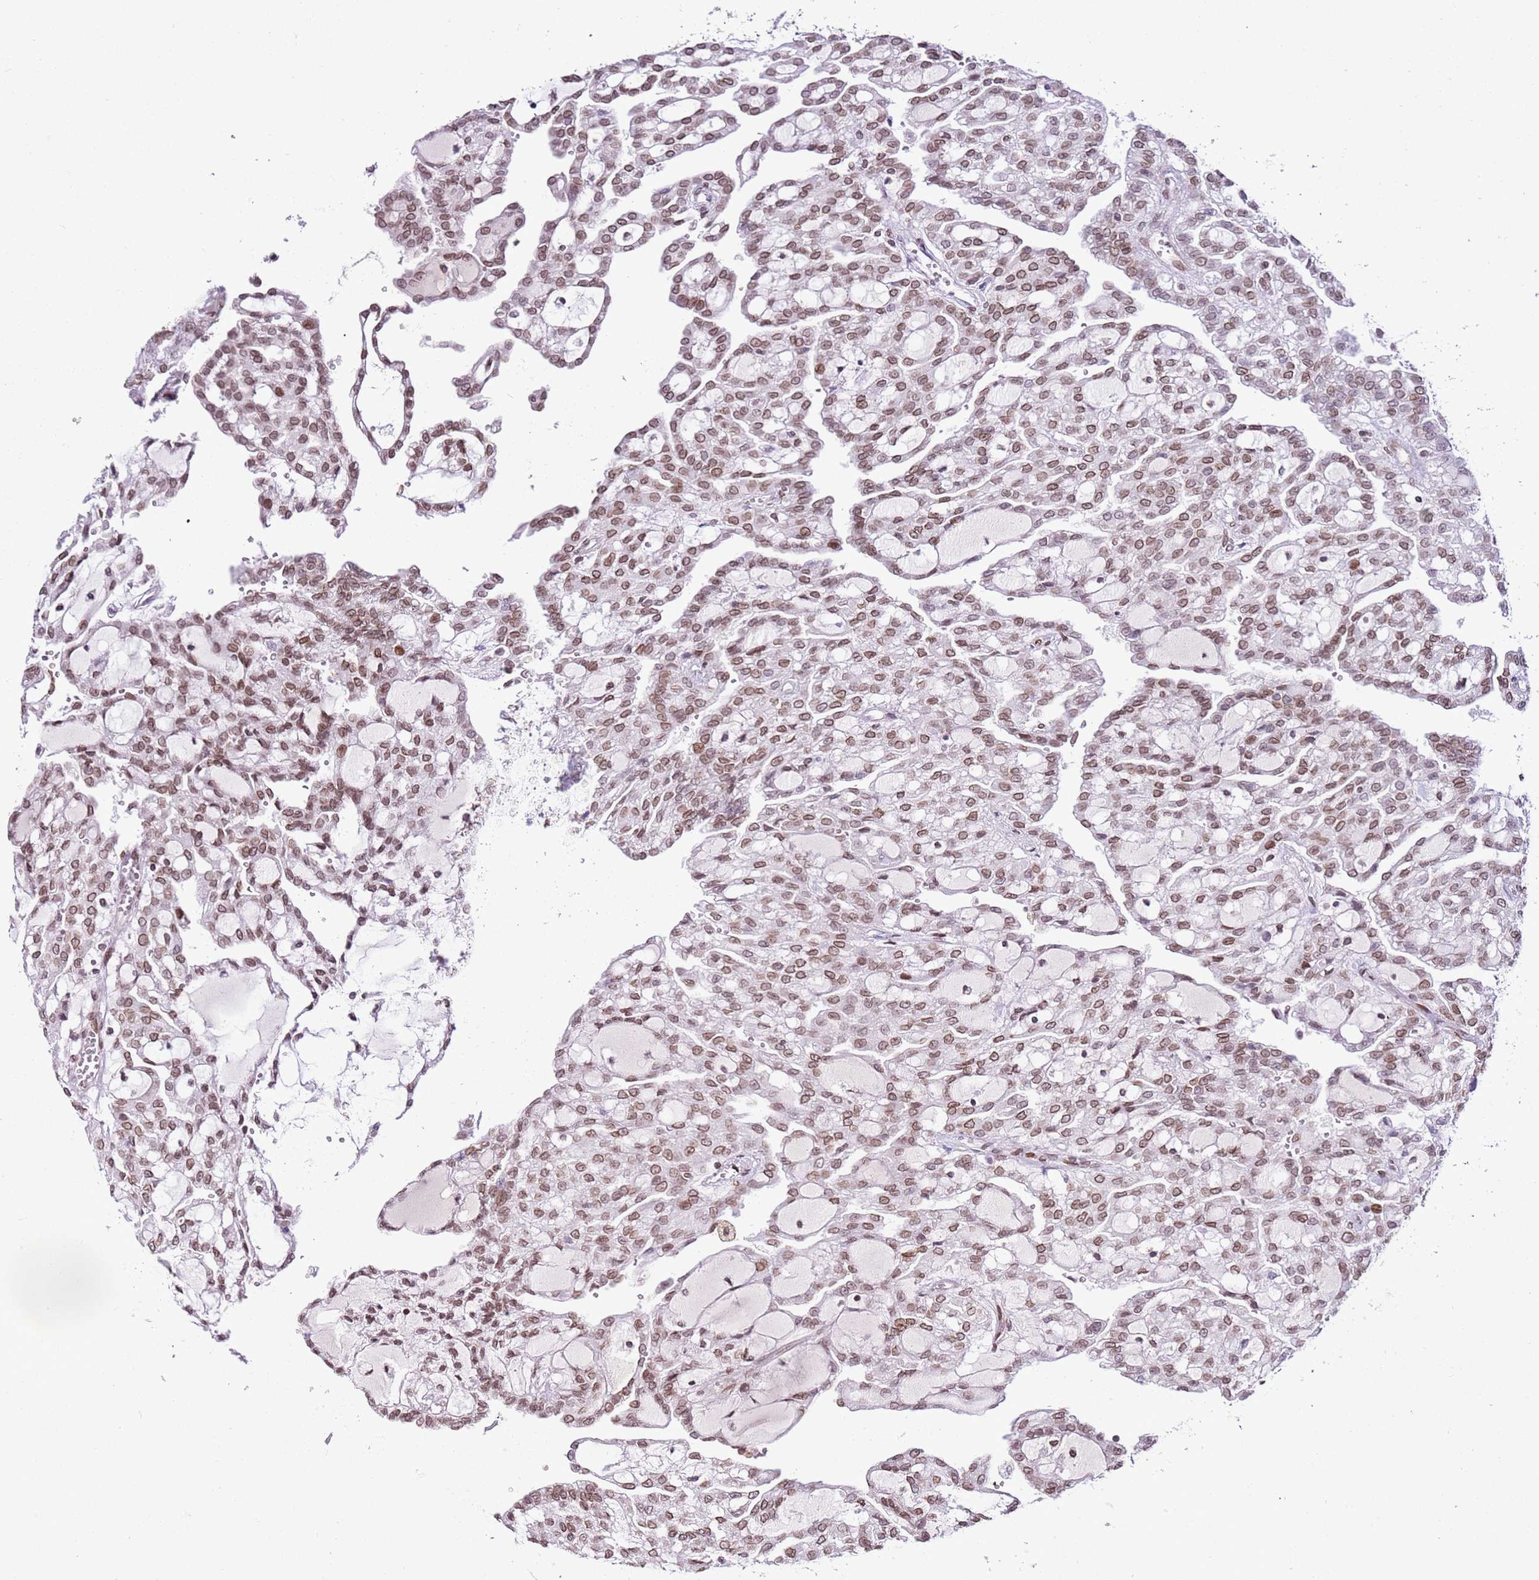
{"staining": {"intensity": "moderate", "quantity": ">75%", "location": "cytoplasmic/membranous,nuclear"}, "tissue": "renal cancer", "cell_type": "Tumor cells", "image_type": "cancer", "snomed": [{"axis": "morphology", "description": "Adenocarcinoma, NOS"}, {"axis": "topography", "description": "Kidney"}], "caption": "Protein staining of renal cancer (adenocarcinoma) tissue displays moderate cytoplasmic/membranous and nuclear staining in about >75% of tumor cells. (Brightfield microscopy of DAB IHC at high magnification).", "gene": "POU6F1", "patient": {"sex": "male", "age": 63}}